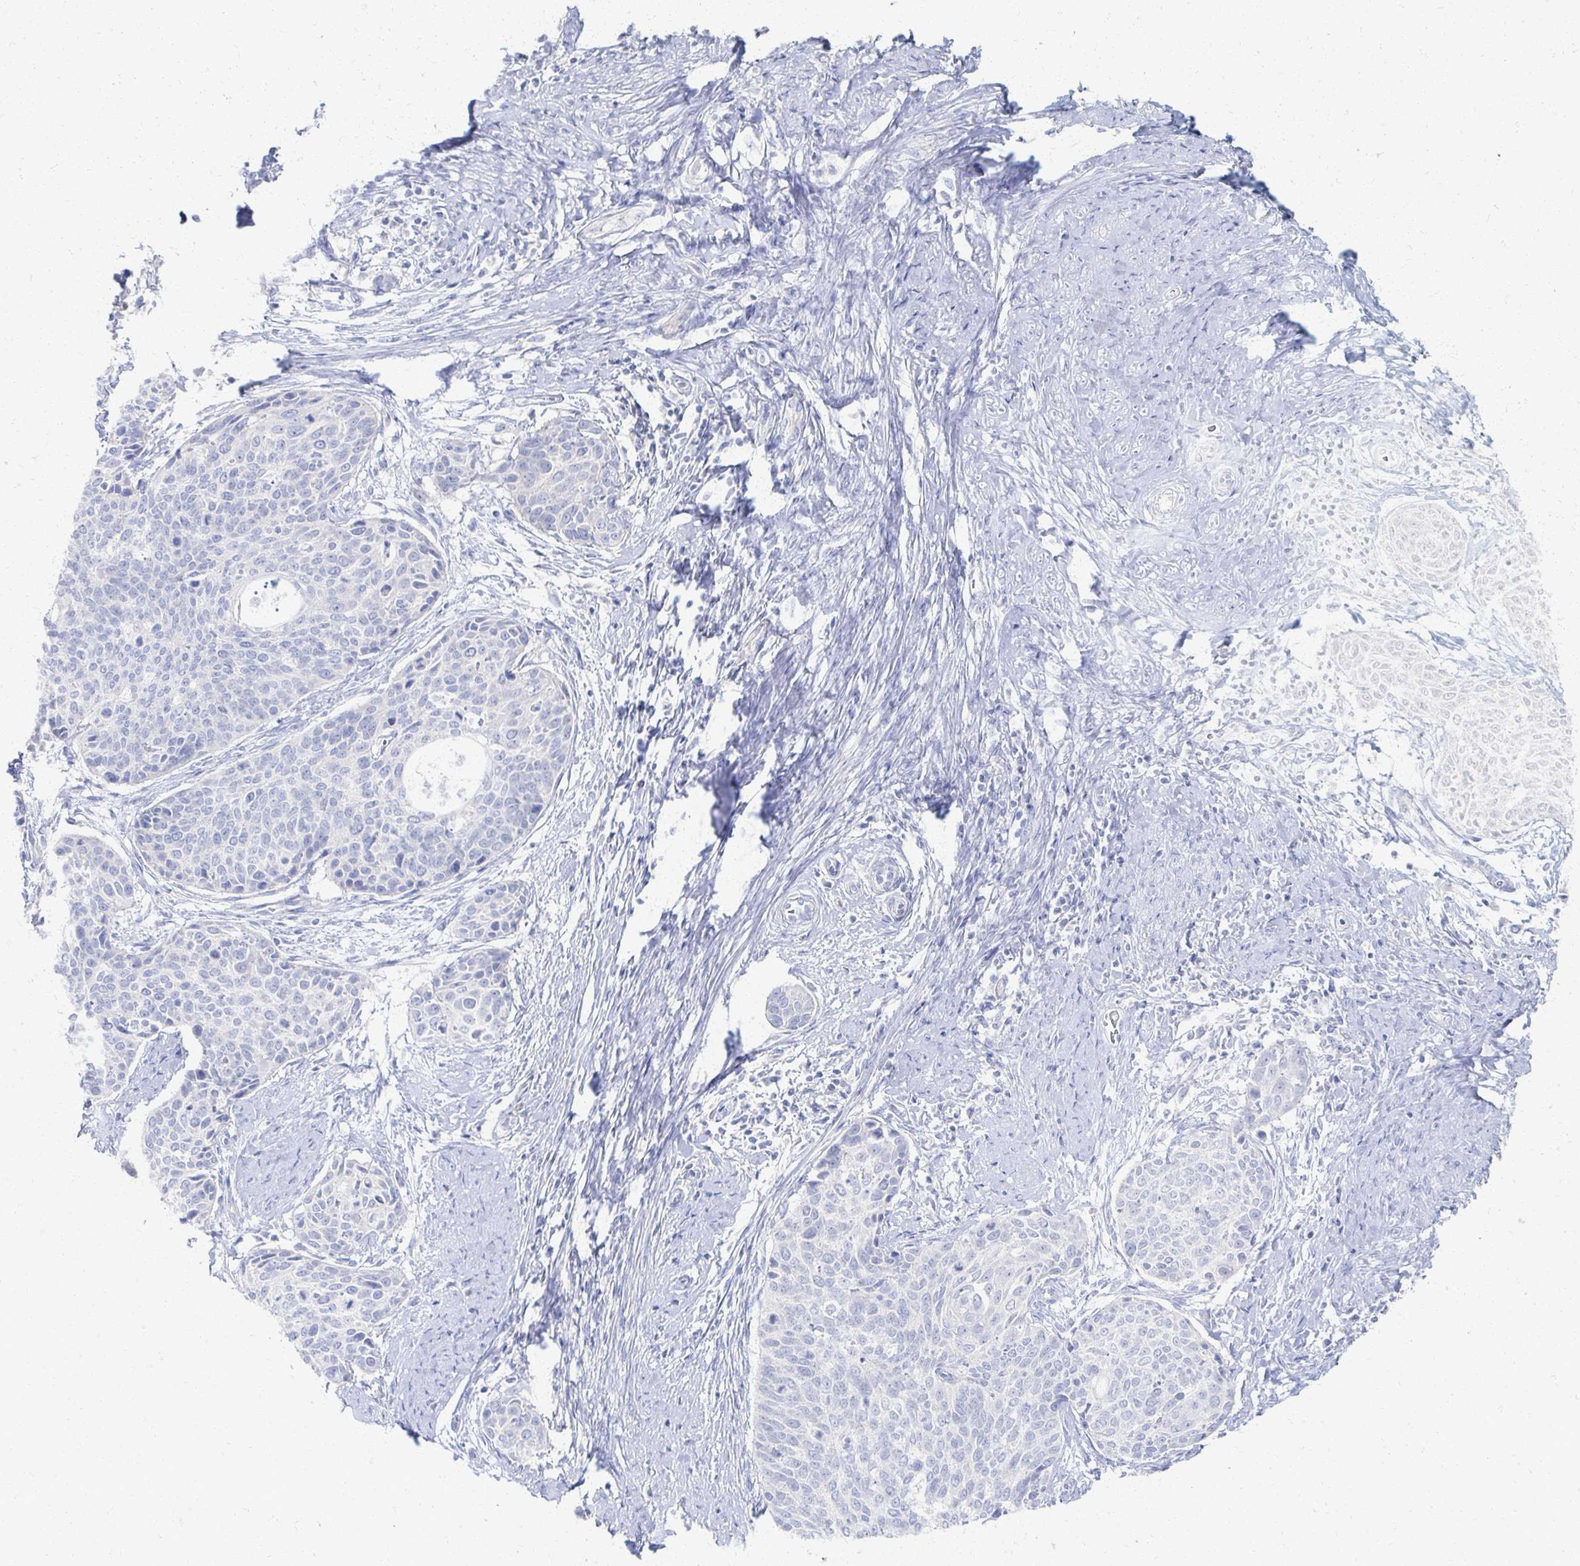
{"staining": {"intensity": "negative", "quantity": "none", "location": "none"}, "tissue": "cervical cancer", "cell_type": "Tumor cells", "image_type": "cancer", "snomed": [{"axis": "morphology", "description": "Squamous cell carcinoma, NOS"}, {"axis": "topography", "description": "Cervix"}], "caption": "This is an immunohistochemistry micrograph of cervical cancer. There is no positivity in tumor cells.", "gene": "PRR20A", "patient": {"sex": "female", "age": 69}}